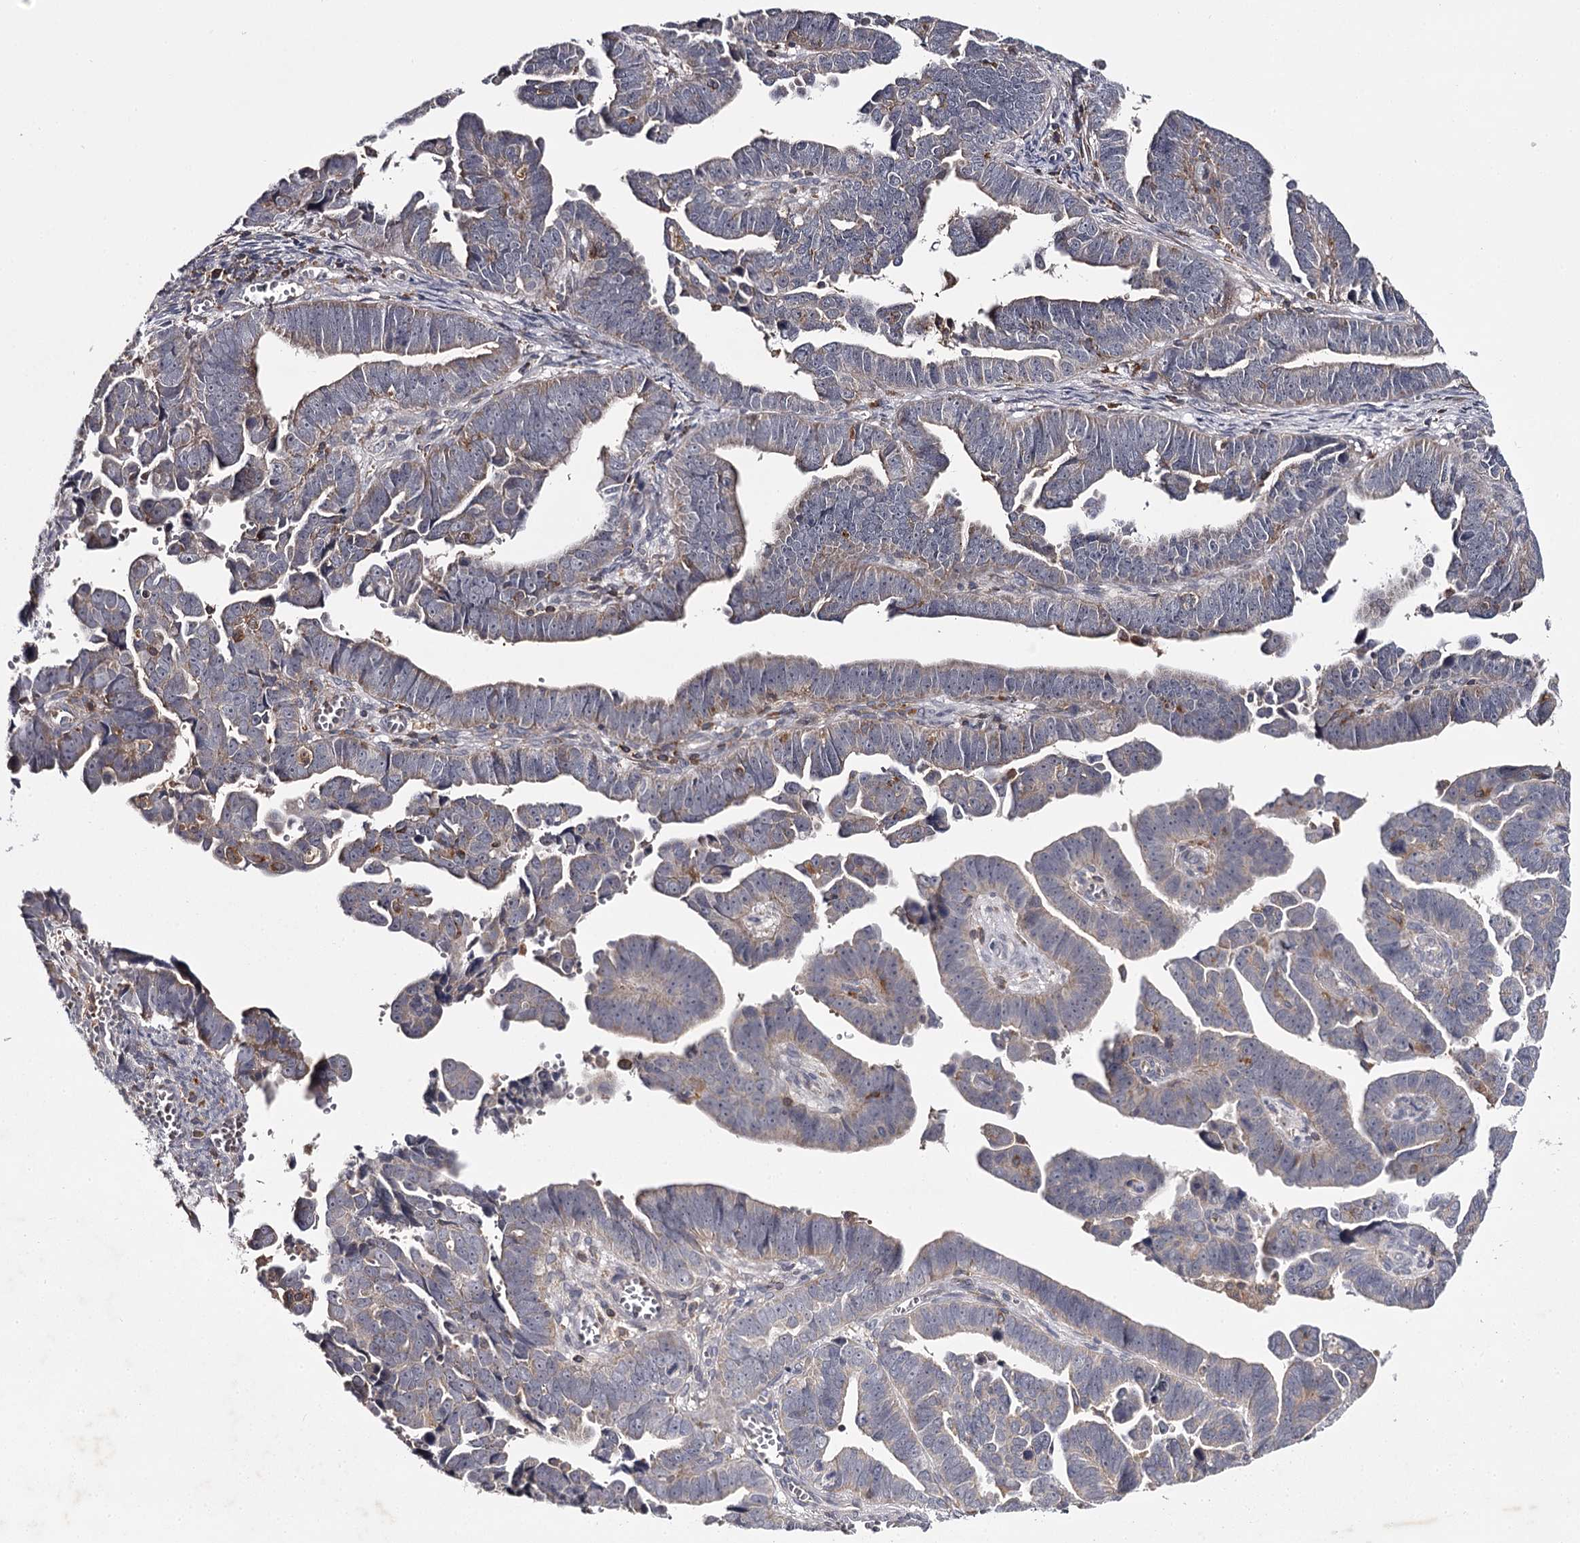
{"staining": {"intensity": "weak", "quantity": "25%-75%", "location": "cytoplasmic/membranous"}, "tissue": "endometrial cancer", "cell_type": "Tumor cells", "image_type": "cancer", "snomed": [{"axis": "morphology", "description": "Adenocarcinoma, NOS"}, {"axis": "topography", "description": "Endometrium"}], "caption": "Protein expression analysis of endometrial cancer demonstrates weak cytoplasmic/membranous staining in about 25%-75% of tumor cells.", "gene": "RASSF6", "patient": {"sex": "female", "age": 75}}